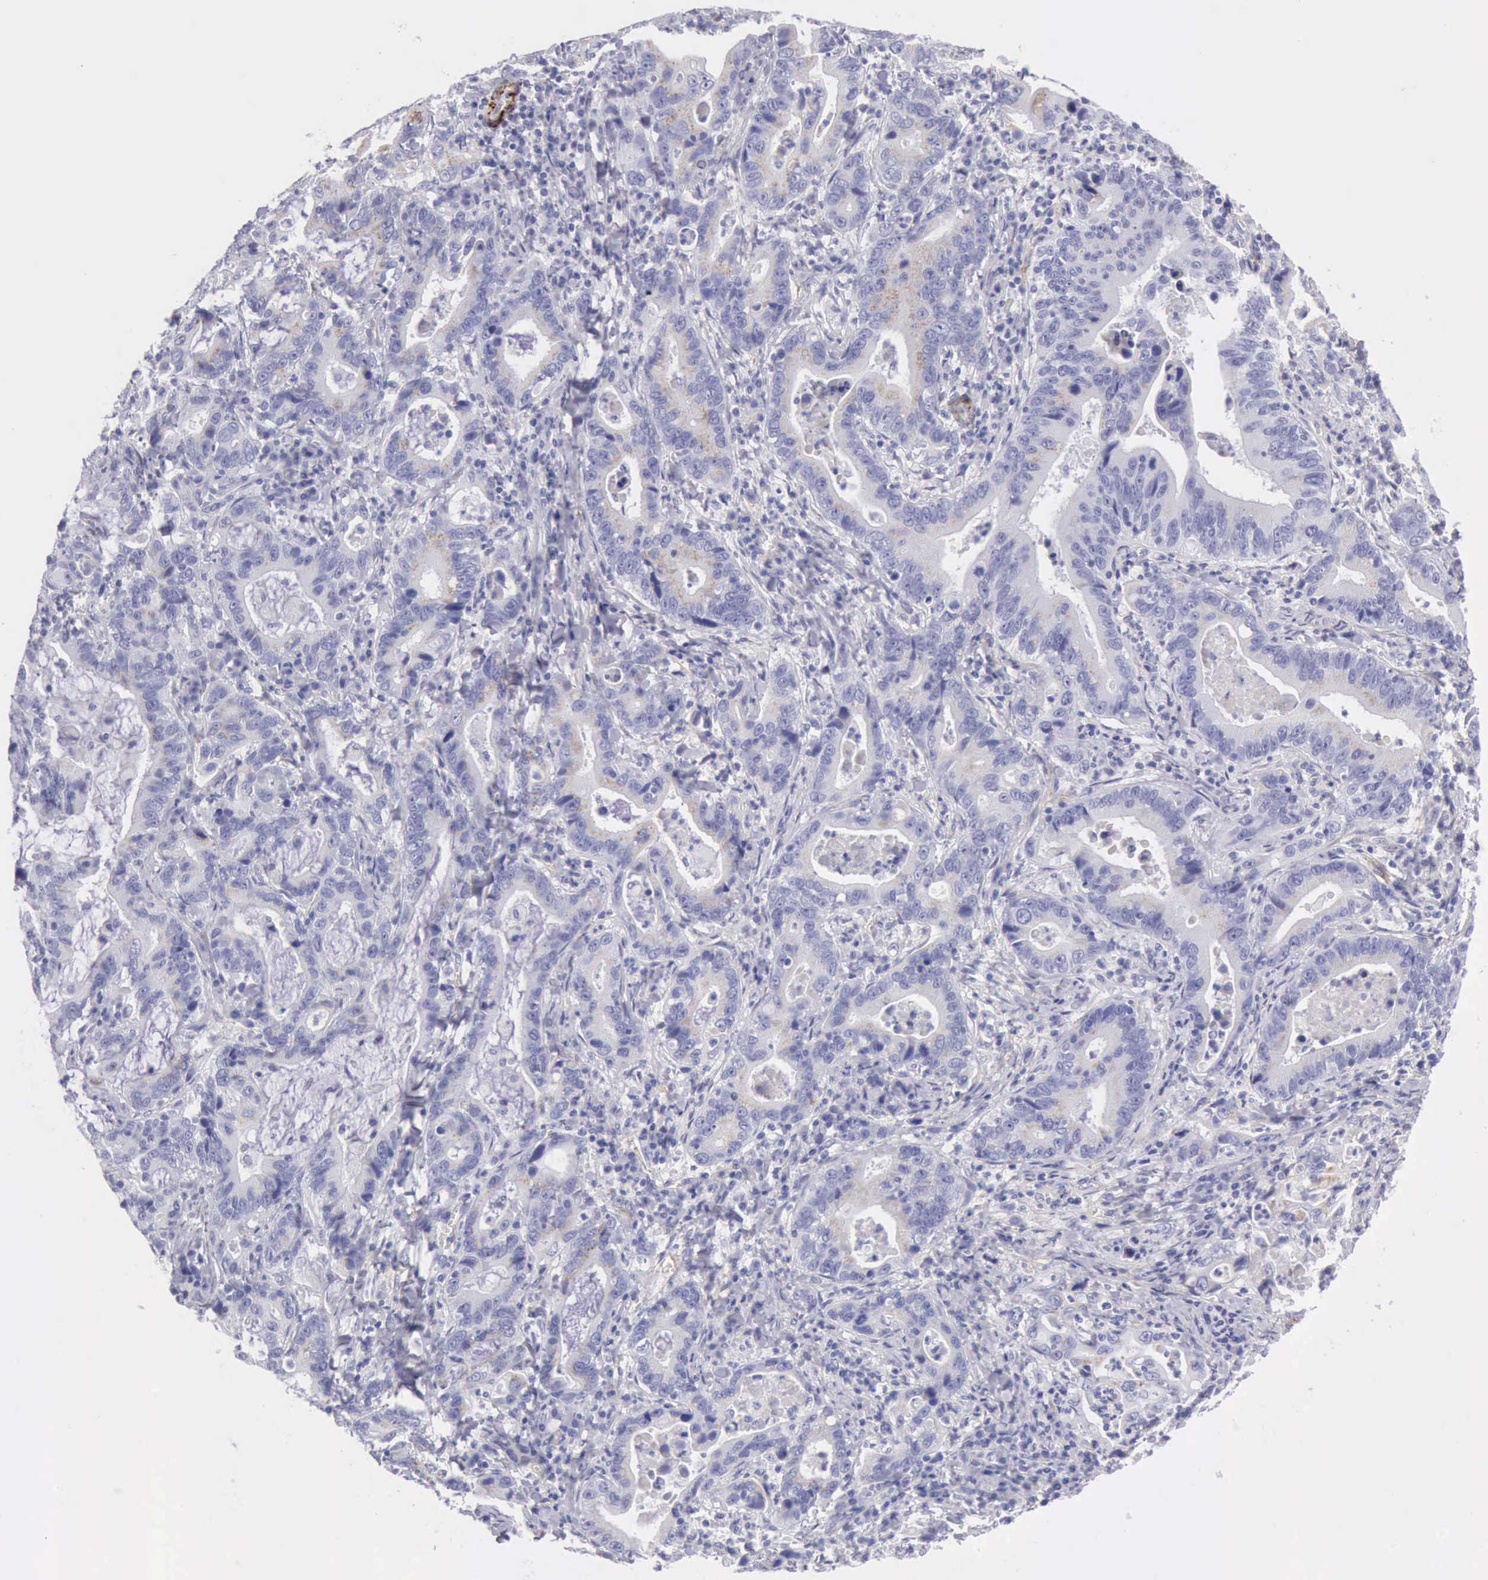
{"staining": {"intensity": "negative", "quantity": "none", "location": "none"}, "tissue": "stomach cancer", "cell_type": "Tumor cells", "image_type": "cancer", "snomed": [{"axis": "morphology", "description": "Adenocarcinoma, NOS"}, {"axis": "topography", "description": "Stomach, upper"}], "caption": "Tumor cells show no significant protein staining in adenocarcinoma (stomach).", "gene": "AOC3", "patient": {"sex": "male", "age": 63}}